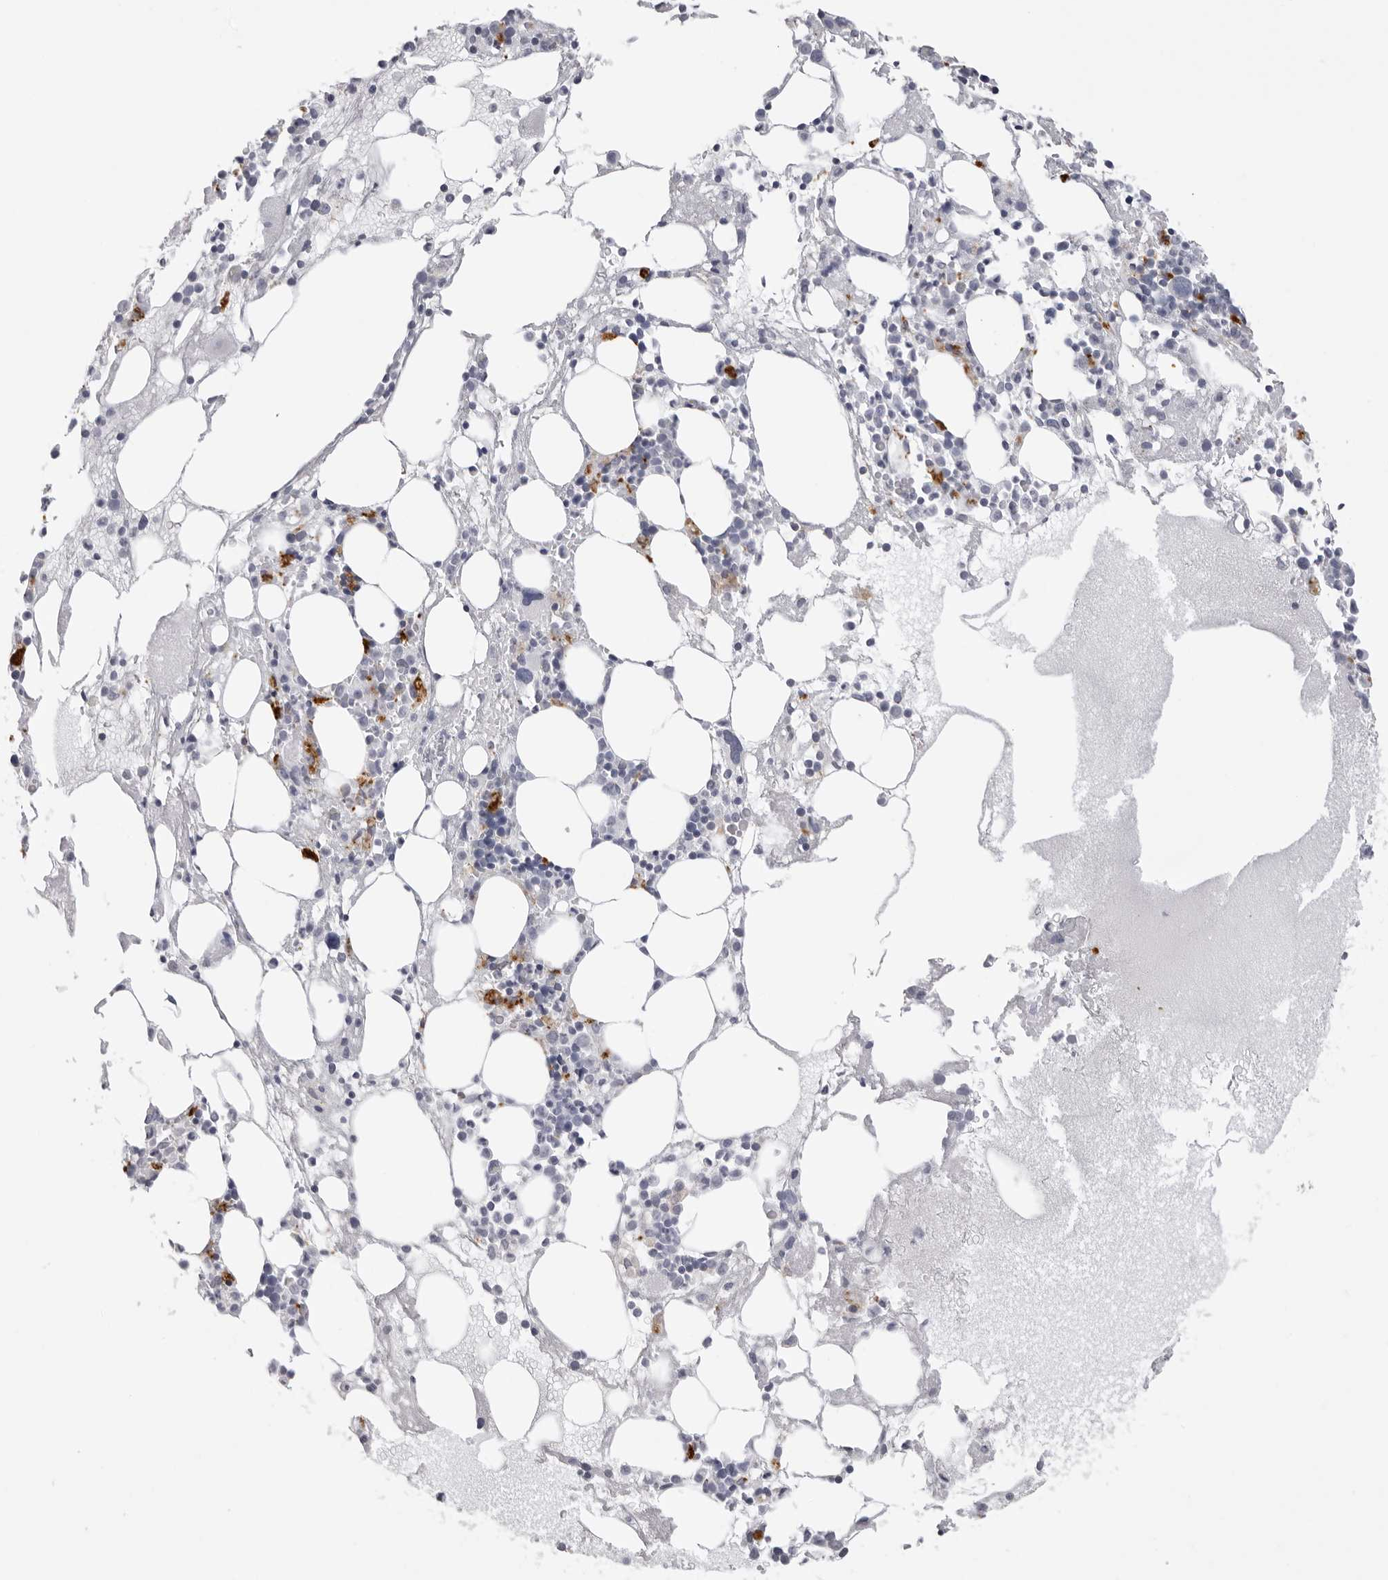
{"staining": {"intensity": "negative", "quantity": "none", "location": "none"}, "tissue": "bone marrow", "cell_type": "Hematopoietic cells", "image_type": "normal", "snomed": [{"axis": "morphology", "description": "Normal tissue, NOS"}, {"axis": "topography", "description": "Bone marrow"}], "caption": "Immunohistochemical staining of normal bone marrow exhibits no significant positivity in hematopoietic cells. (DAB (3,3'-diaminobenzidine) immunohistochemistry, high magnification).", "gene": "IL25", "patient": {"sex": "female", "age": 52}}